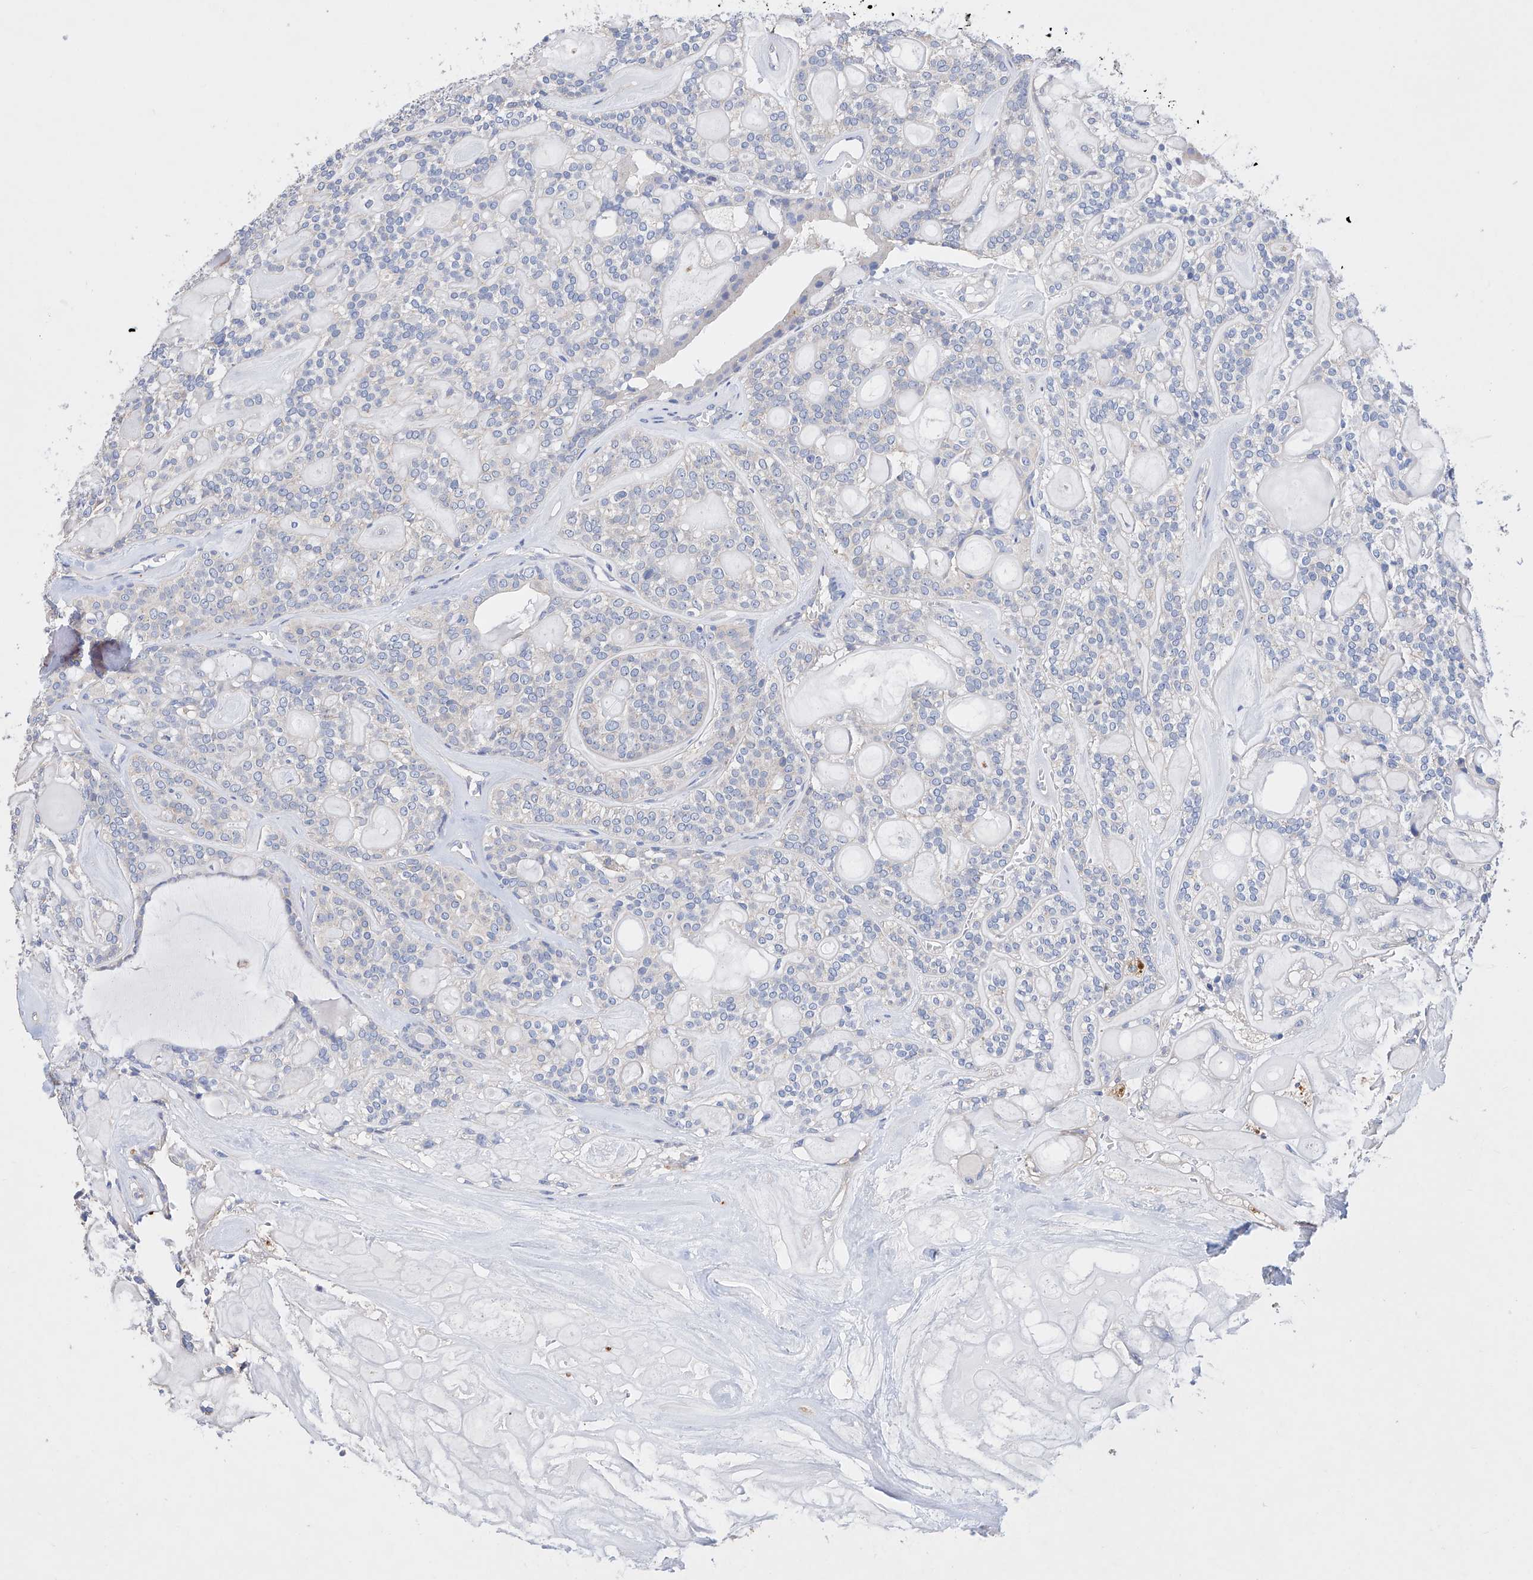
{"staining": {"intensity": "negative", "quantity": "none", "location": "none"}, "tissue": "head and neck cancer", "cell_type": "Tumor cells", "image_type": "cancer", "snomed": [{"axis": "morphology", "description": "Adenocarcinoma, NOS"}, {"axis": "topography", "description": "Head-Neck"}], "caption": "Tumor cells are negative for protein expression in human head and neck cancer (adenocarcinoma).", "gene": "AFG1L", "patient": {"sex": "male", "age": 66}}